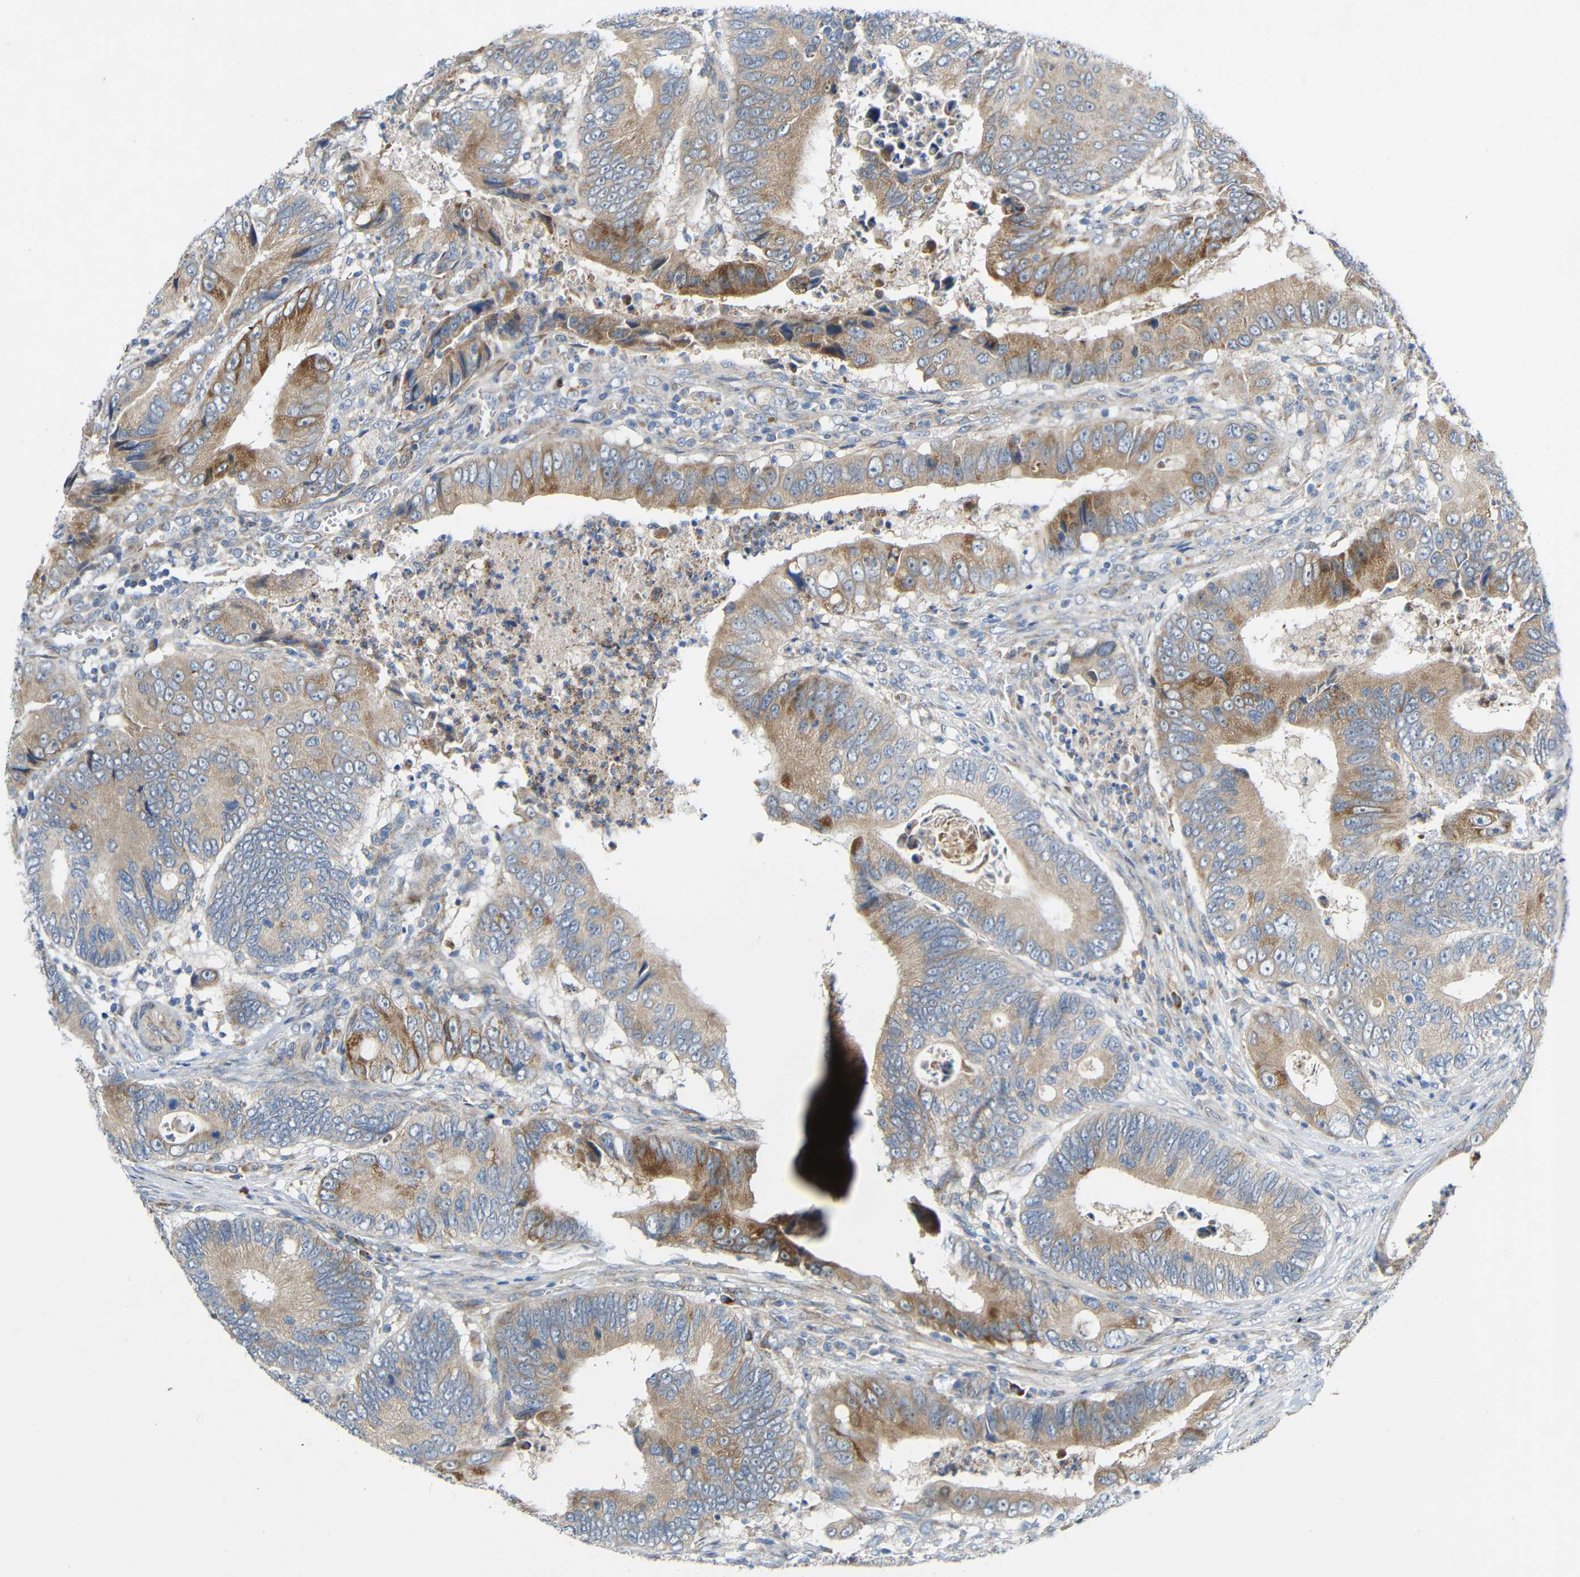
{"staining": {"intensity": "weak", "quantity": ">75%", "location": "cytoplasmic/membranous"}, "tissue": "colorectal cancer", "cell_type": "Tumor cells", "image_type": "cancer", "snomed": [{"axis": "morphology", "description": "Inflammation, NOS"}, {"axis": "morphology", "description": "Adenocarcinoma, NOS"}, {"axis": "topography", "description": "Colon"}], "caption": "Colorectal cancer (adenocarcinoma) stained with a brown dye shows weak cytoplasmic/membranous positive expression in about >75% of tumor cells.", "gene": "TMEM25", "patient": {"sex": "male", "age": 72}}